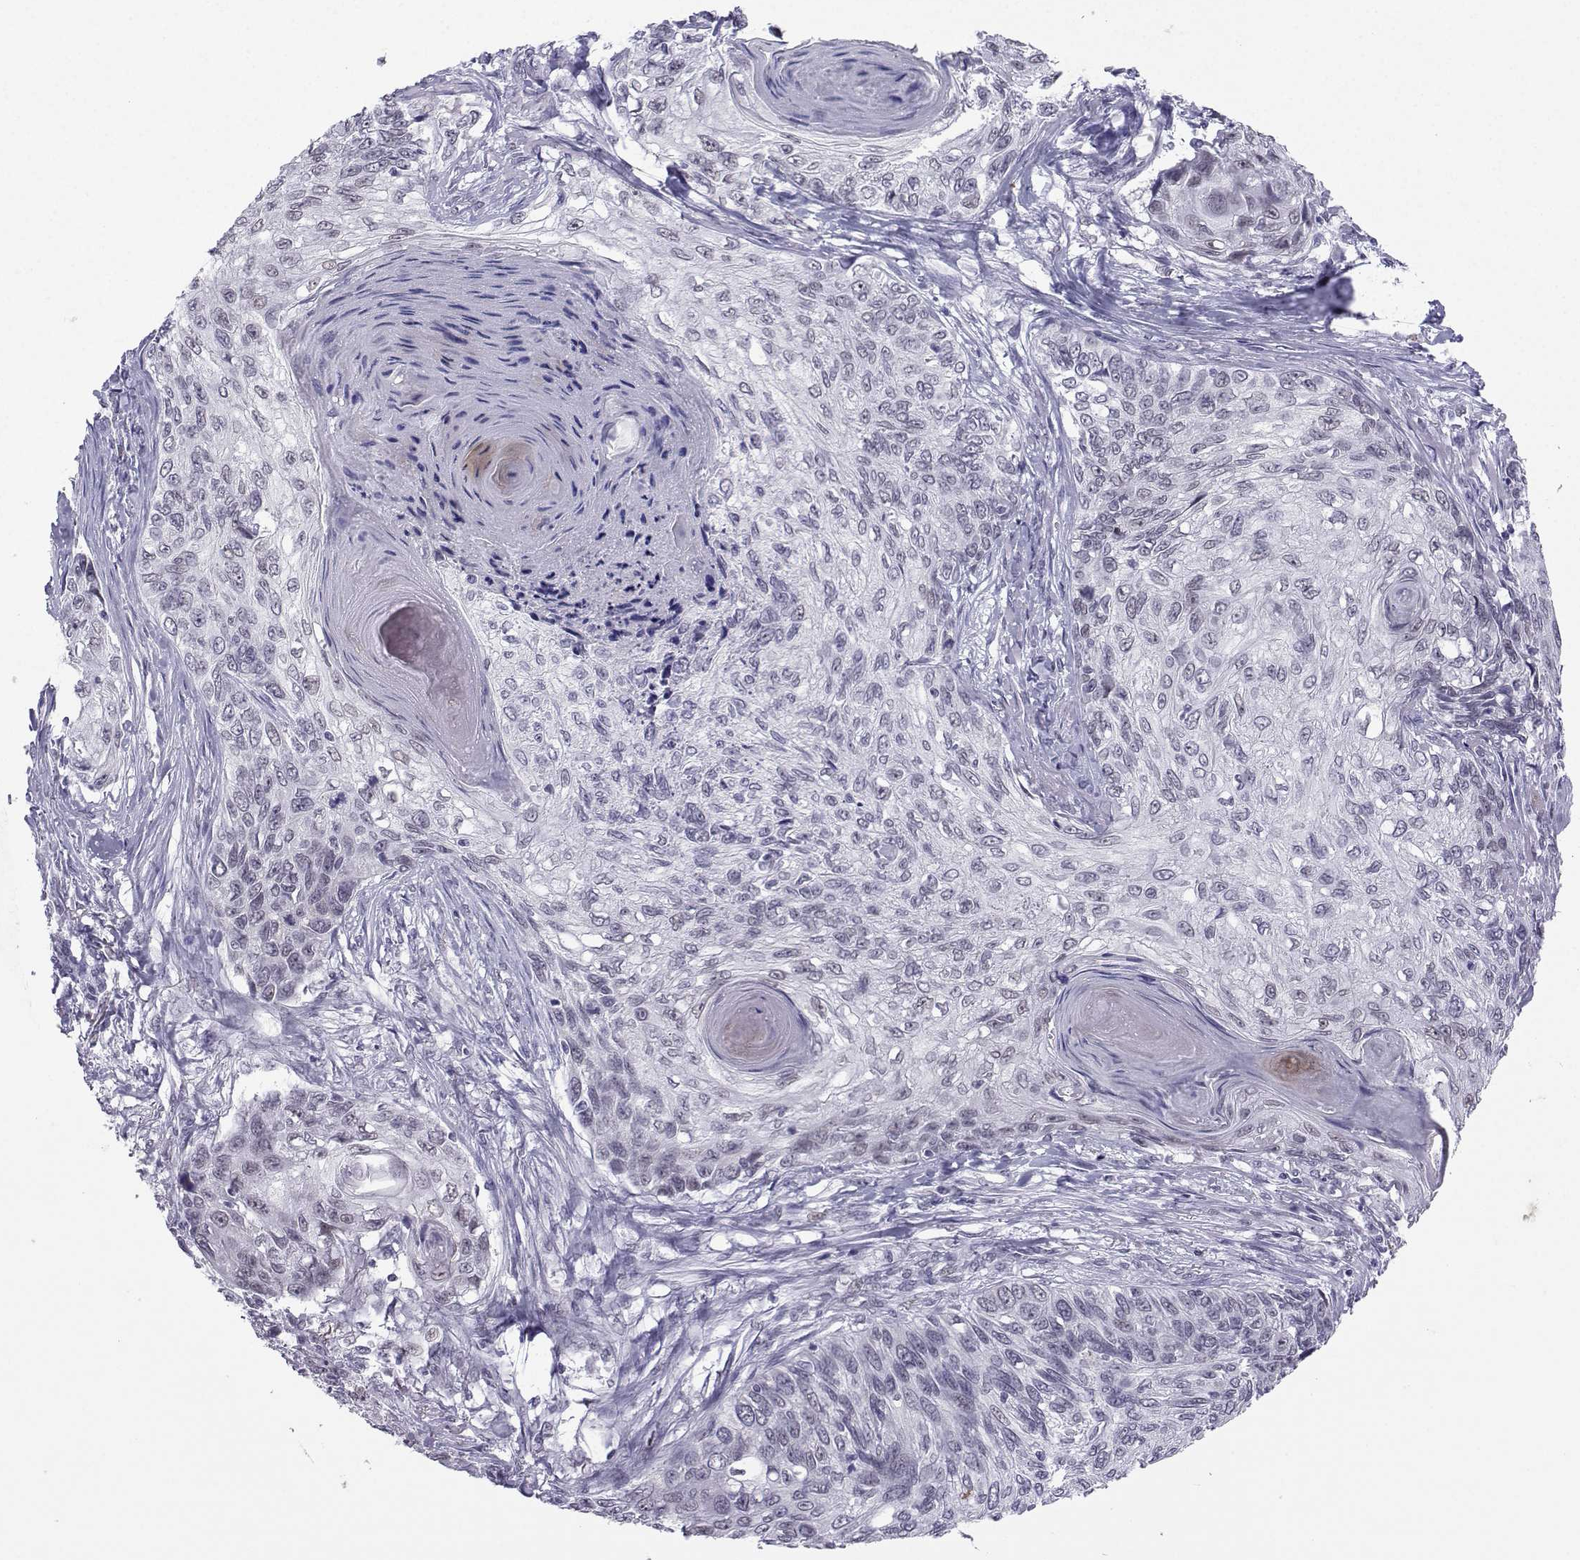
{"staining": {"intensity": "weak", "quantity": "<25%", "location": "nuclear"}, "tissue": "skin cancer", "cell_type": "Tumor cells", "image_type": "cancer", "snomed": [{"axis": "morphology", "description": "Squamous cell carcinoma, NOS"}, {"axis": "topography", "description": "Skin"}], "caption": "Histopathology image shows no significant protein expression in tumor cells of skin cancer (squamous cell carcinoma).", "gene": "LORICRIN", "patient": {"sex": "male", "age": 92}}